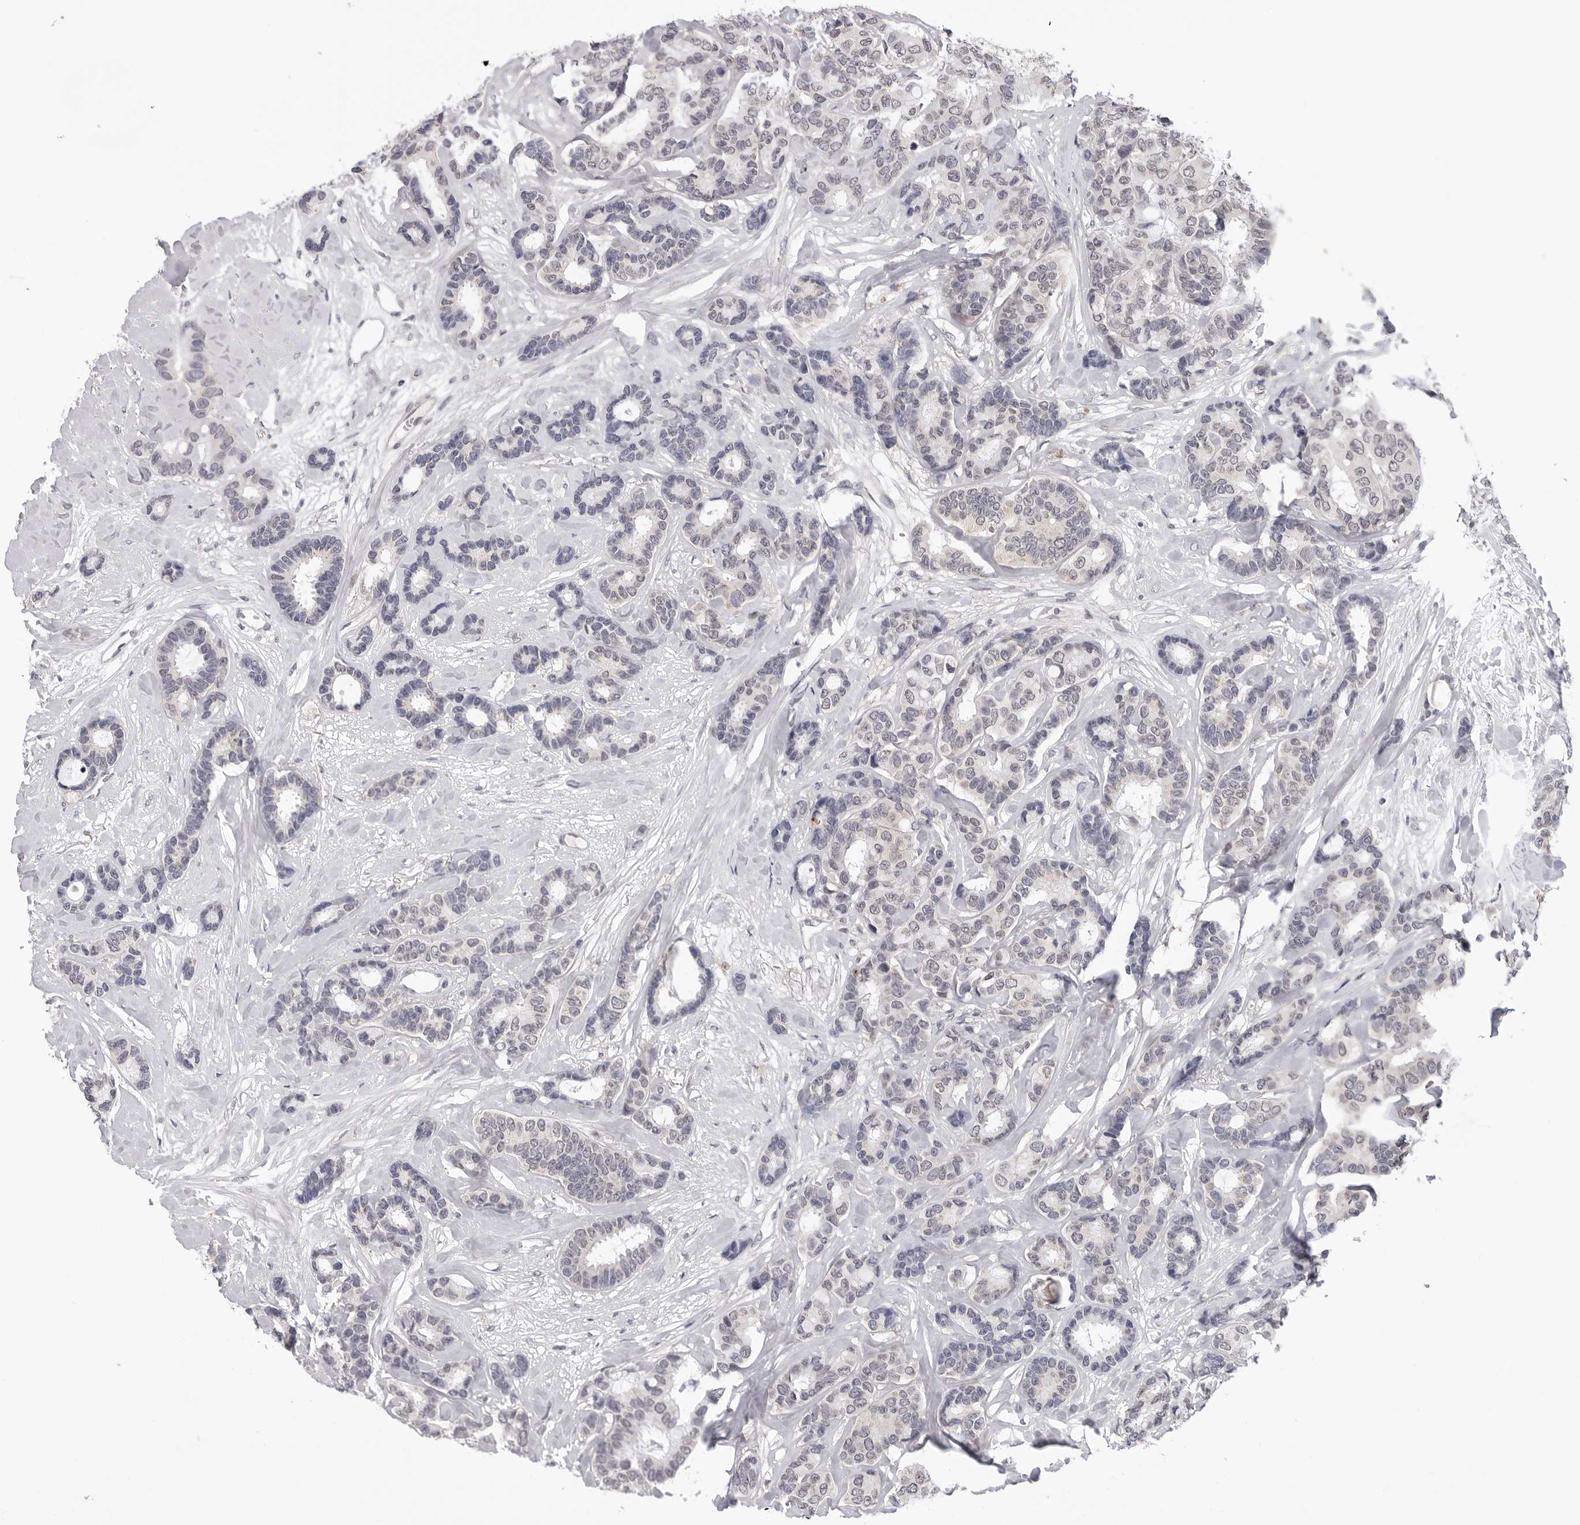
{"staining": {"intensity": "negative", "quantity": "none", "location": "none"}, "tissue": "breast cancer", "cell_type": "Tumor cells", "image_type": "cancer", "snomed": [{"axis": "morphology", "description": "Duct carcinoma"}, {"axis": "topography", "description": "Breast"}], "caption": "Immunohistochemistry of human breast cancer reveals no positivity in tumor cells. The staining is performed using DAB (3,3'-diaminobenzidine) brown chromogen with nuclei counter-stained in using hematoxylin.", "gene": "CDK20", "patient": {"sex": "female", "age": 87}}